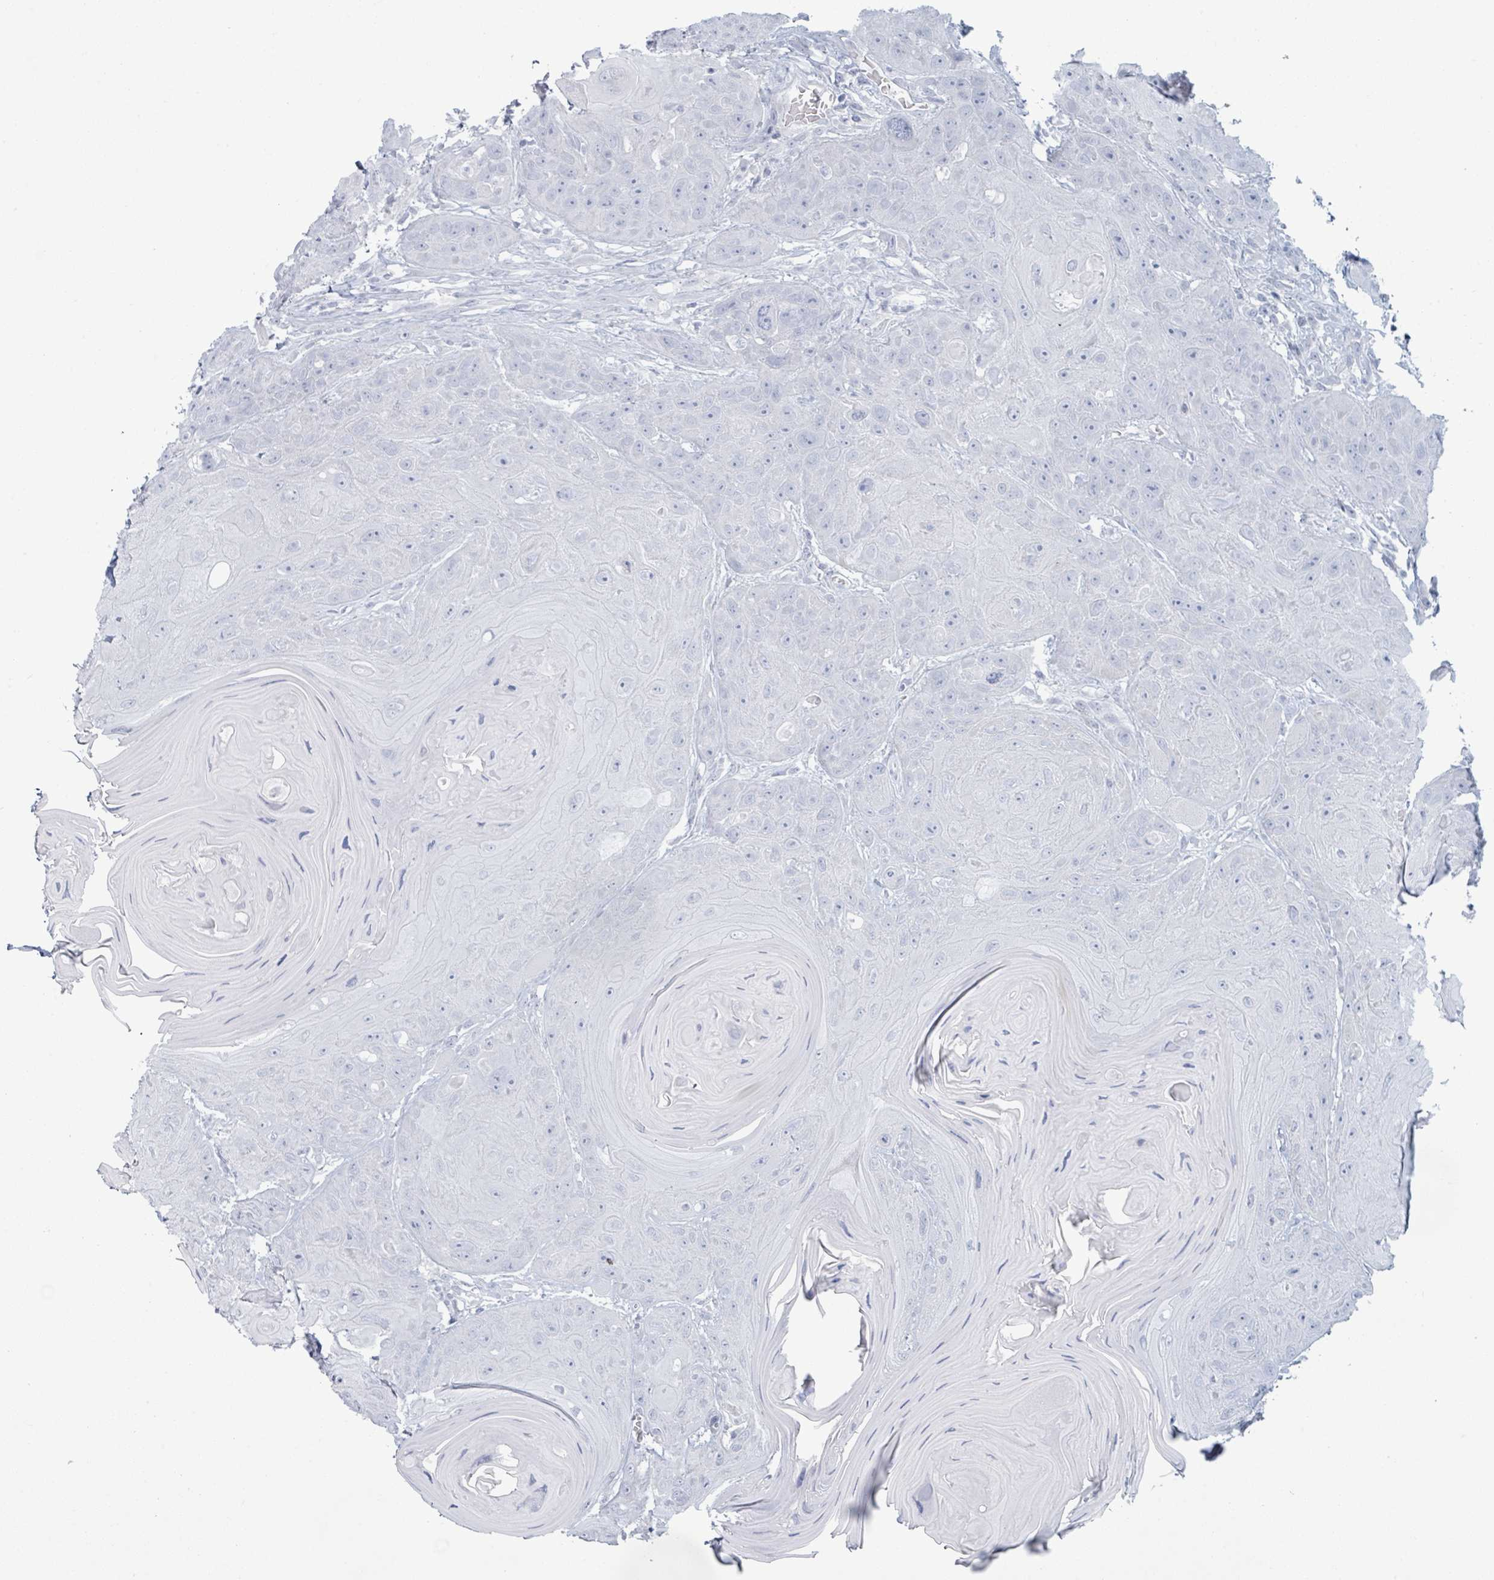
{"staining": {"intensity": "negative", "quantity": "none", "location": "none"}, "tissue": "head and neck cancer", "cell_type": "Tumor cells", "image_type": "cancer", "snomed": [{"axis": "morphology", "description": "Squamous cell carcinoma, NOS"}, {"axis": "topography", "description": "Head-Neck"}], "caption": "Protein analysis of squamous cell carcinoma (head and neck) exhibits no significant positivity in tumor cells. (DAB (3,3'-diaminobenzidine) immunohistochemistry with hematoxylin counter stain).", "gene": "PGA3", "patient": {"sex": "female", "age": 59}}